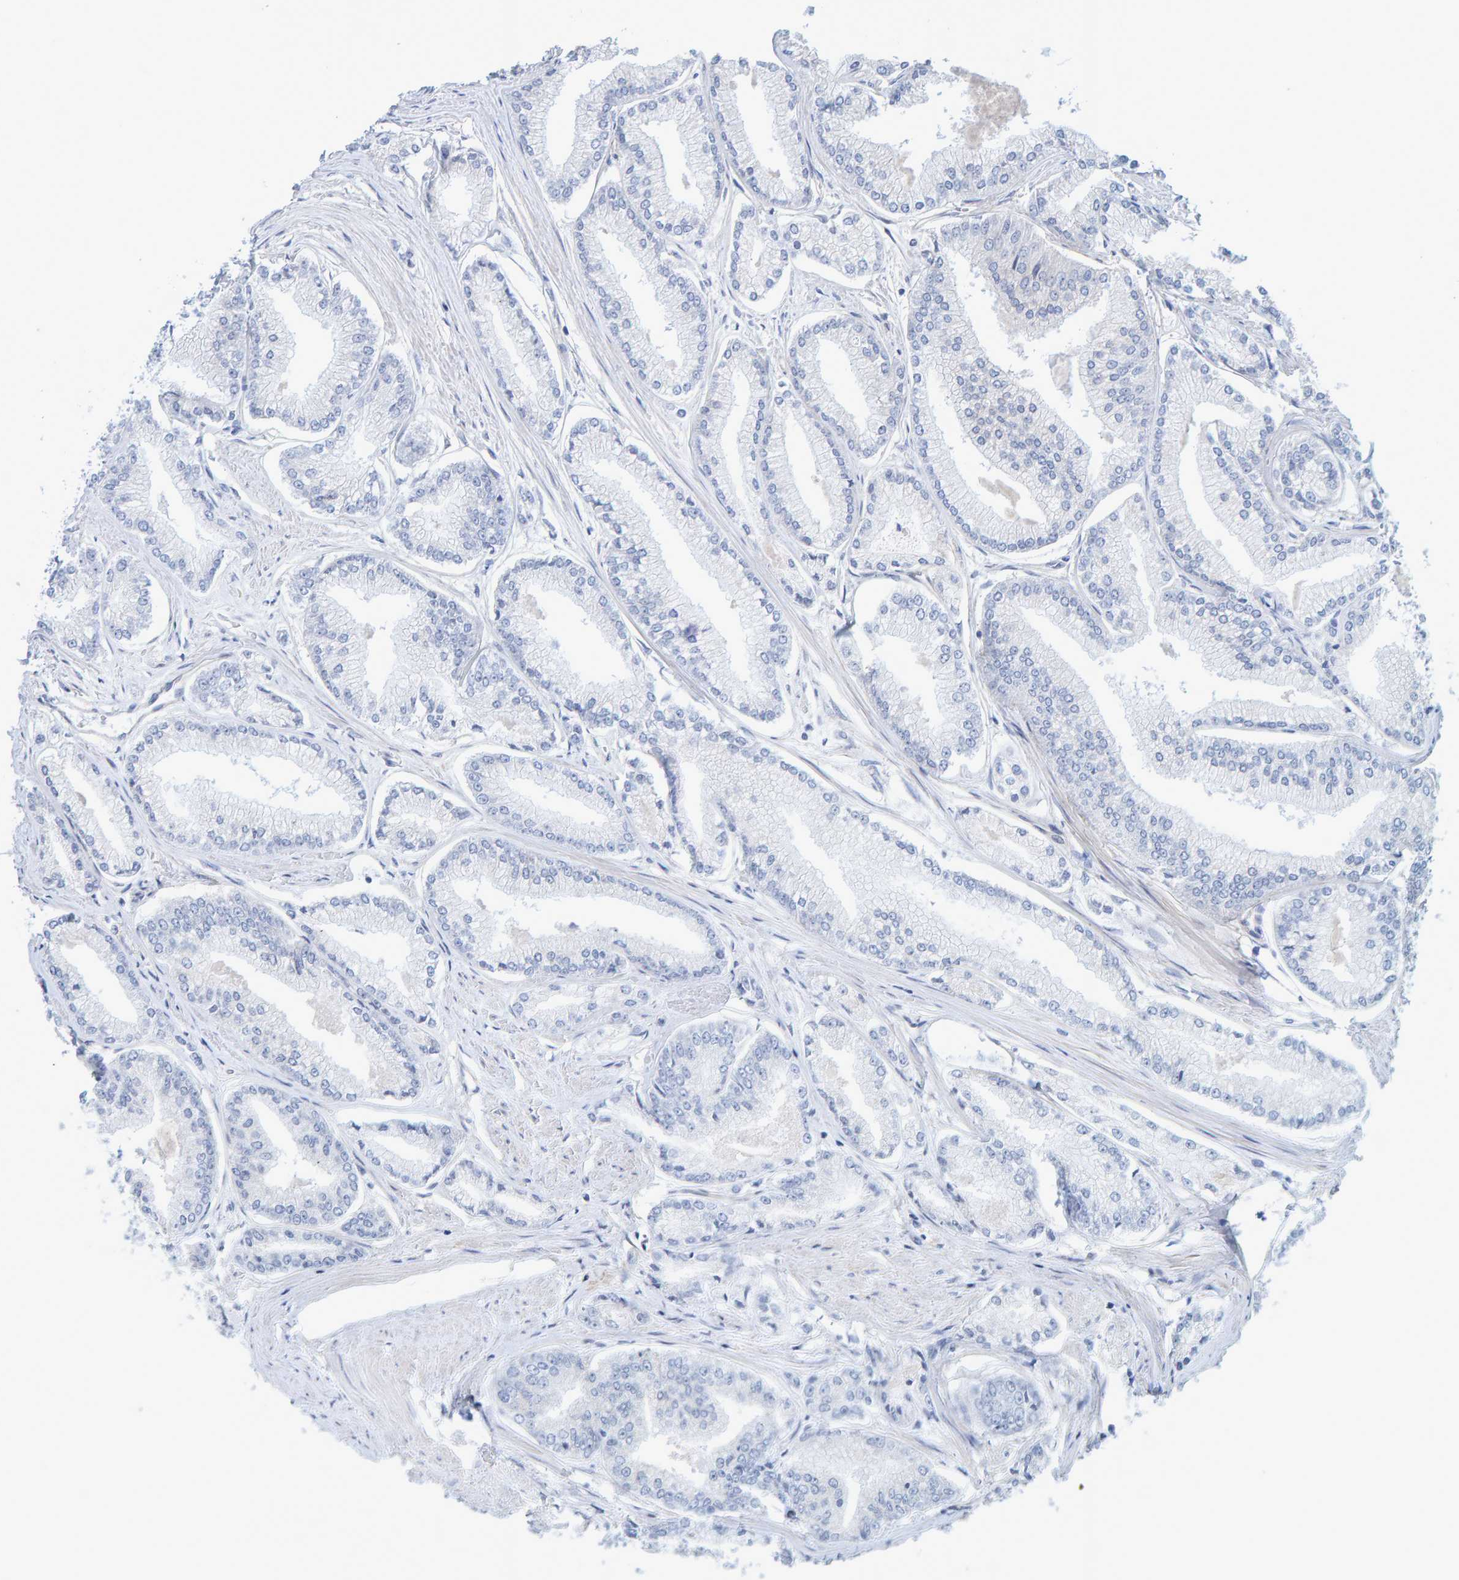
{"staining": {"intensity": "negative", "quantity": "none", "location": "none"}, "tissue": "prostate cancer", "cell_type": "Tumor cells", "image_type": "cancer", "snomed": [{"axis": "morphology", "description": "Adenocarcinoma, Low grade"}, {"axis": "topography", "description": "Prostate"}], "caption": "There is no significant expression in tumor cells of adenocarcinoma (low-grade) (prostate).", "gene": "RGP1", "patient": {"sex": "male", "age": 52}}